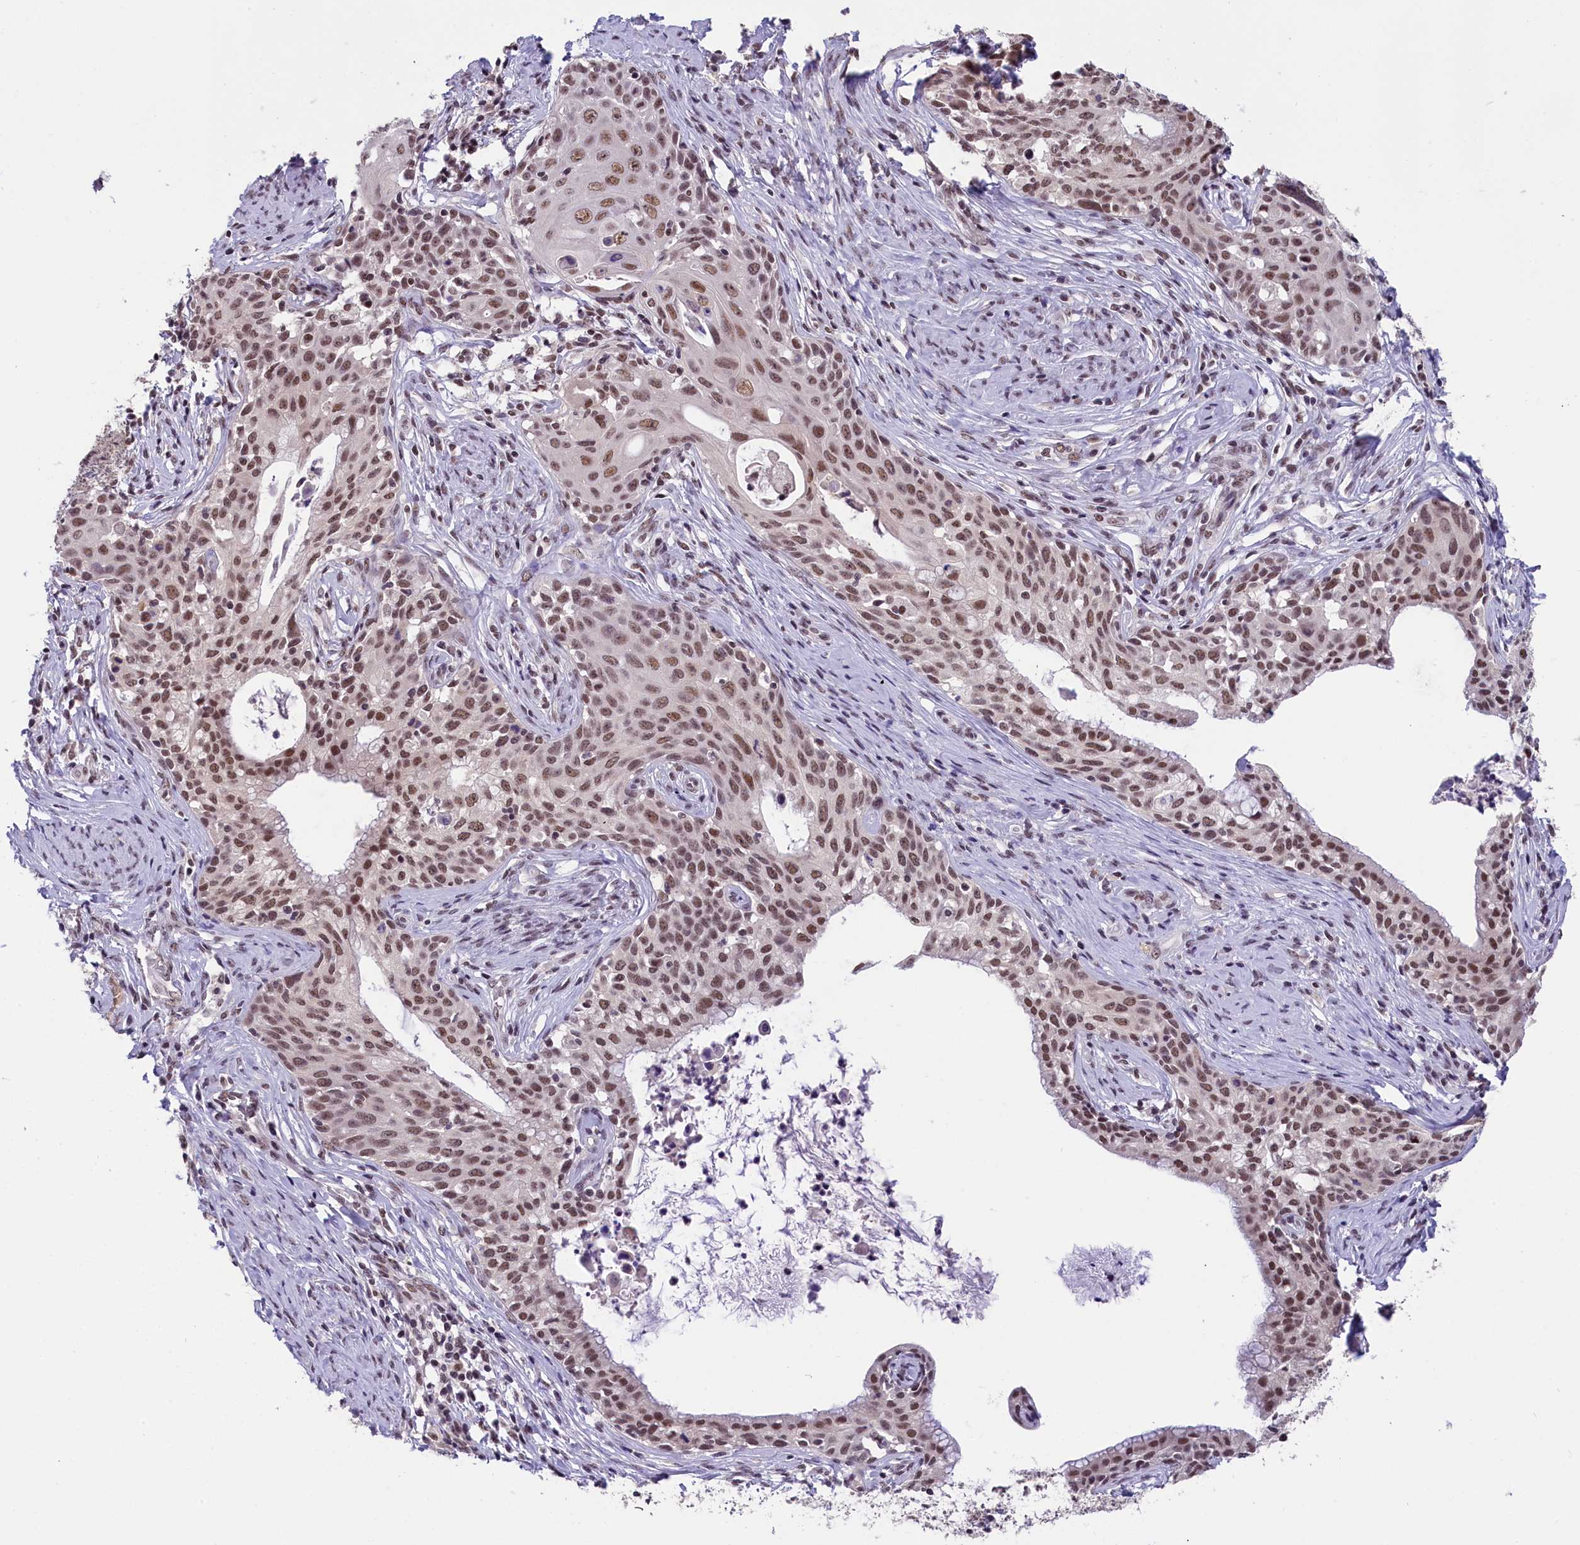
{"staining": {"intensity": "moderate", "quantity": ">75%", "location": "nuclear"}, "tissue": "cervical cancer", "cell_type": "Tumor cells", "image_type": "cancer", "snomed": [{"axis": "morphology", "description": "Squamous cell carcinoma, NOS"}, {"axis": "morphology", "description": "Adenocarcinoma, NOS"}, {"axis": "topography", "description": "Cervix"}], "caption": "Human cervical cancer stained with a brown dye demonstrates moderate nuclear positive staining in about >75% of tumor cells.", "gene": "ZC3H4", "patient": {"sex": "female", "age": 52}}